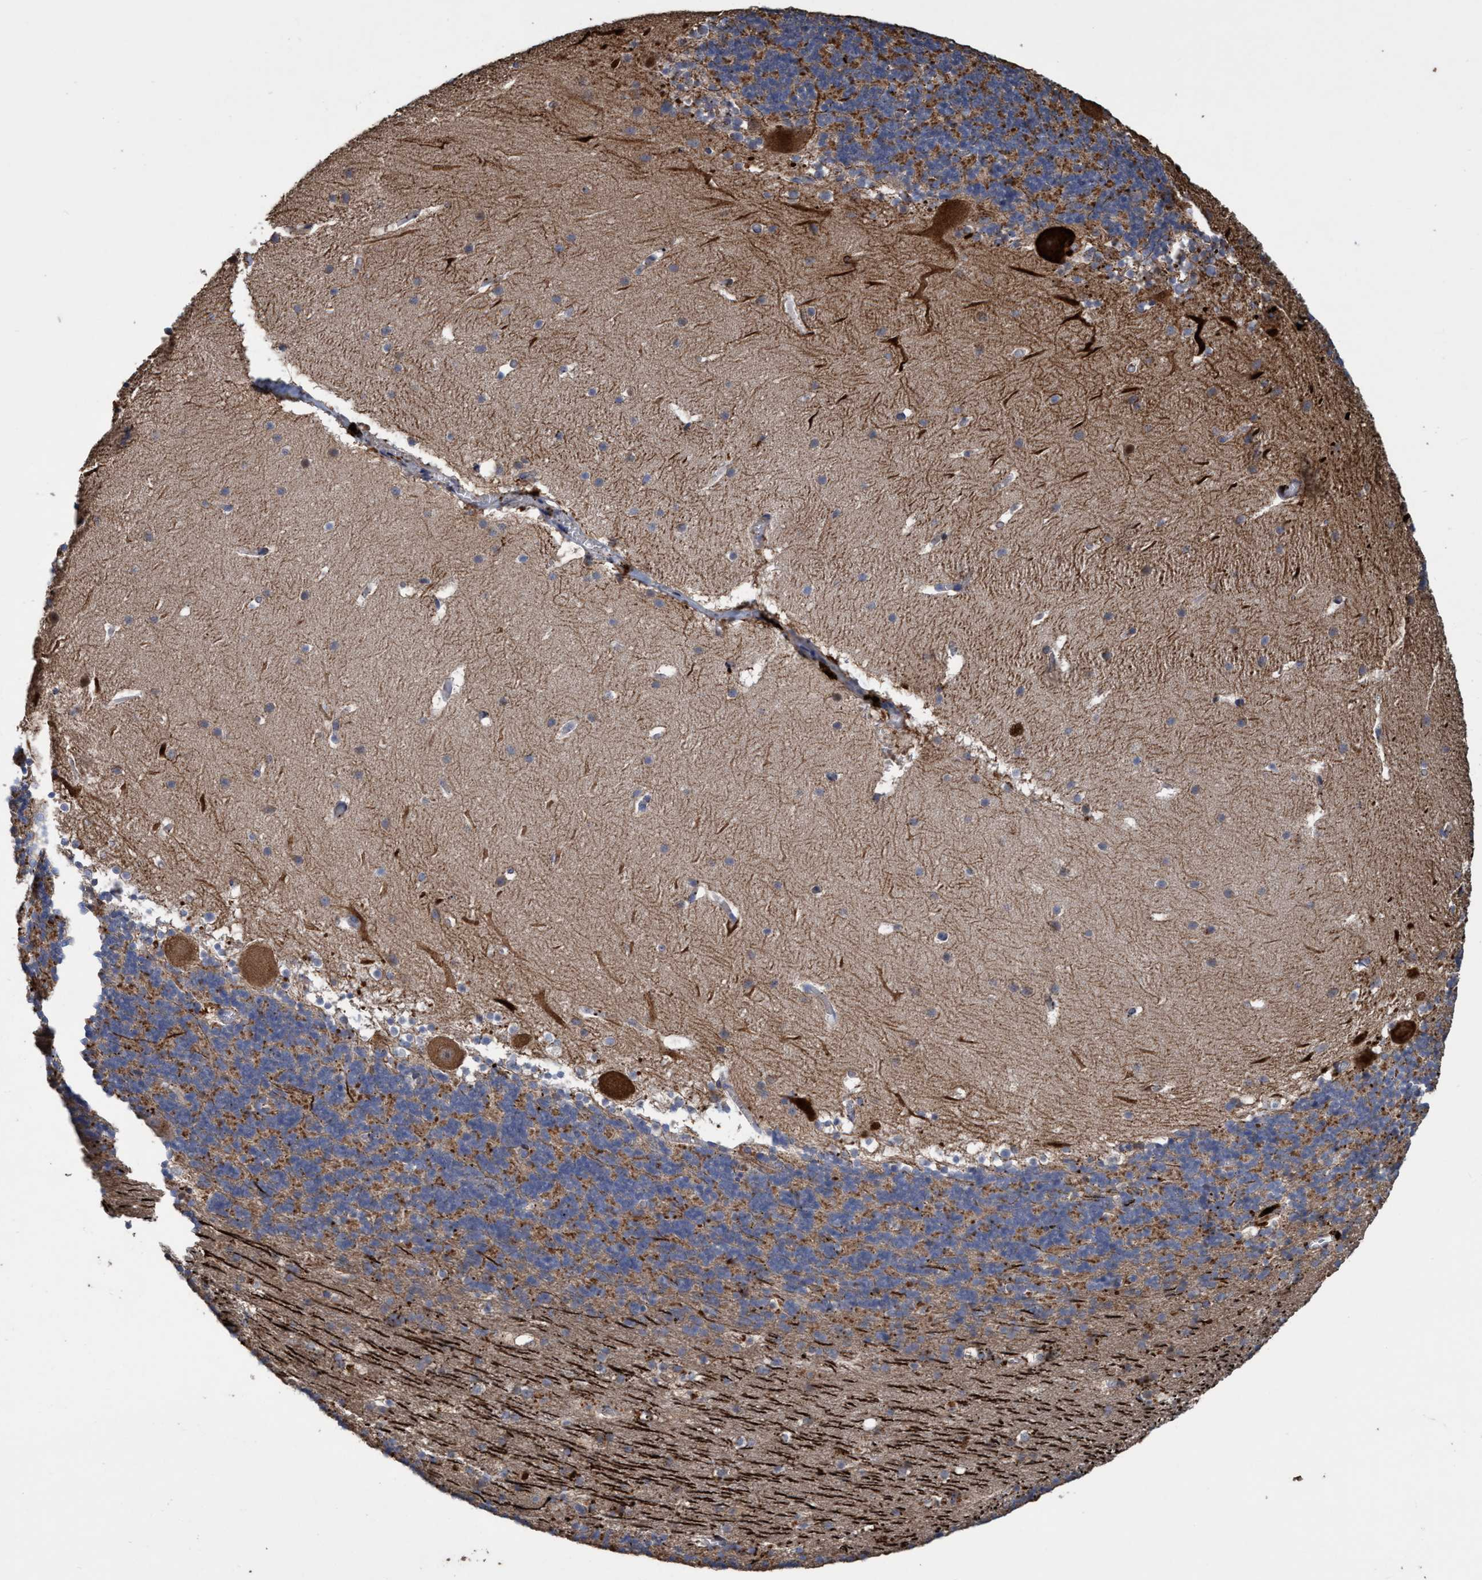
{"staining": {"intensity": "moderate", "quantity": "25%-75%", "location": "cytoplasmic/membranous"}, "tissue": "cerebellum", "cell_type": "Cells in granular layer", "image_type": "normal", "snomed": [{"axis": "morphology", "description": "Normal tissue, NOS"}, {"axis": "topography", "description": "Cerebellum"}], "caption": "IHC histopathology image of benign cerebellum stained for a protein (brown), which demonstrates medium levels of moderate cytoplasmic/membranous staining in approximately 25%-75% of cells in granular layer.", "gene": "BBS9", "patient": {"sex": "male", "age": 45}}